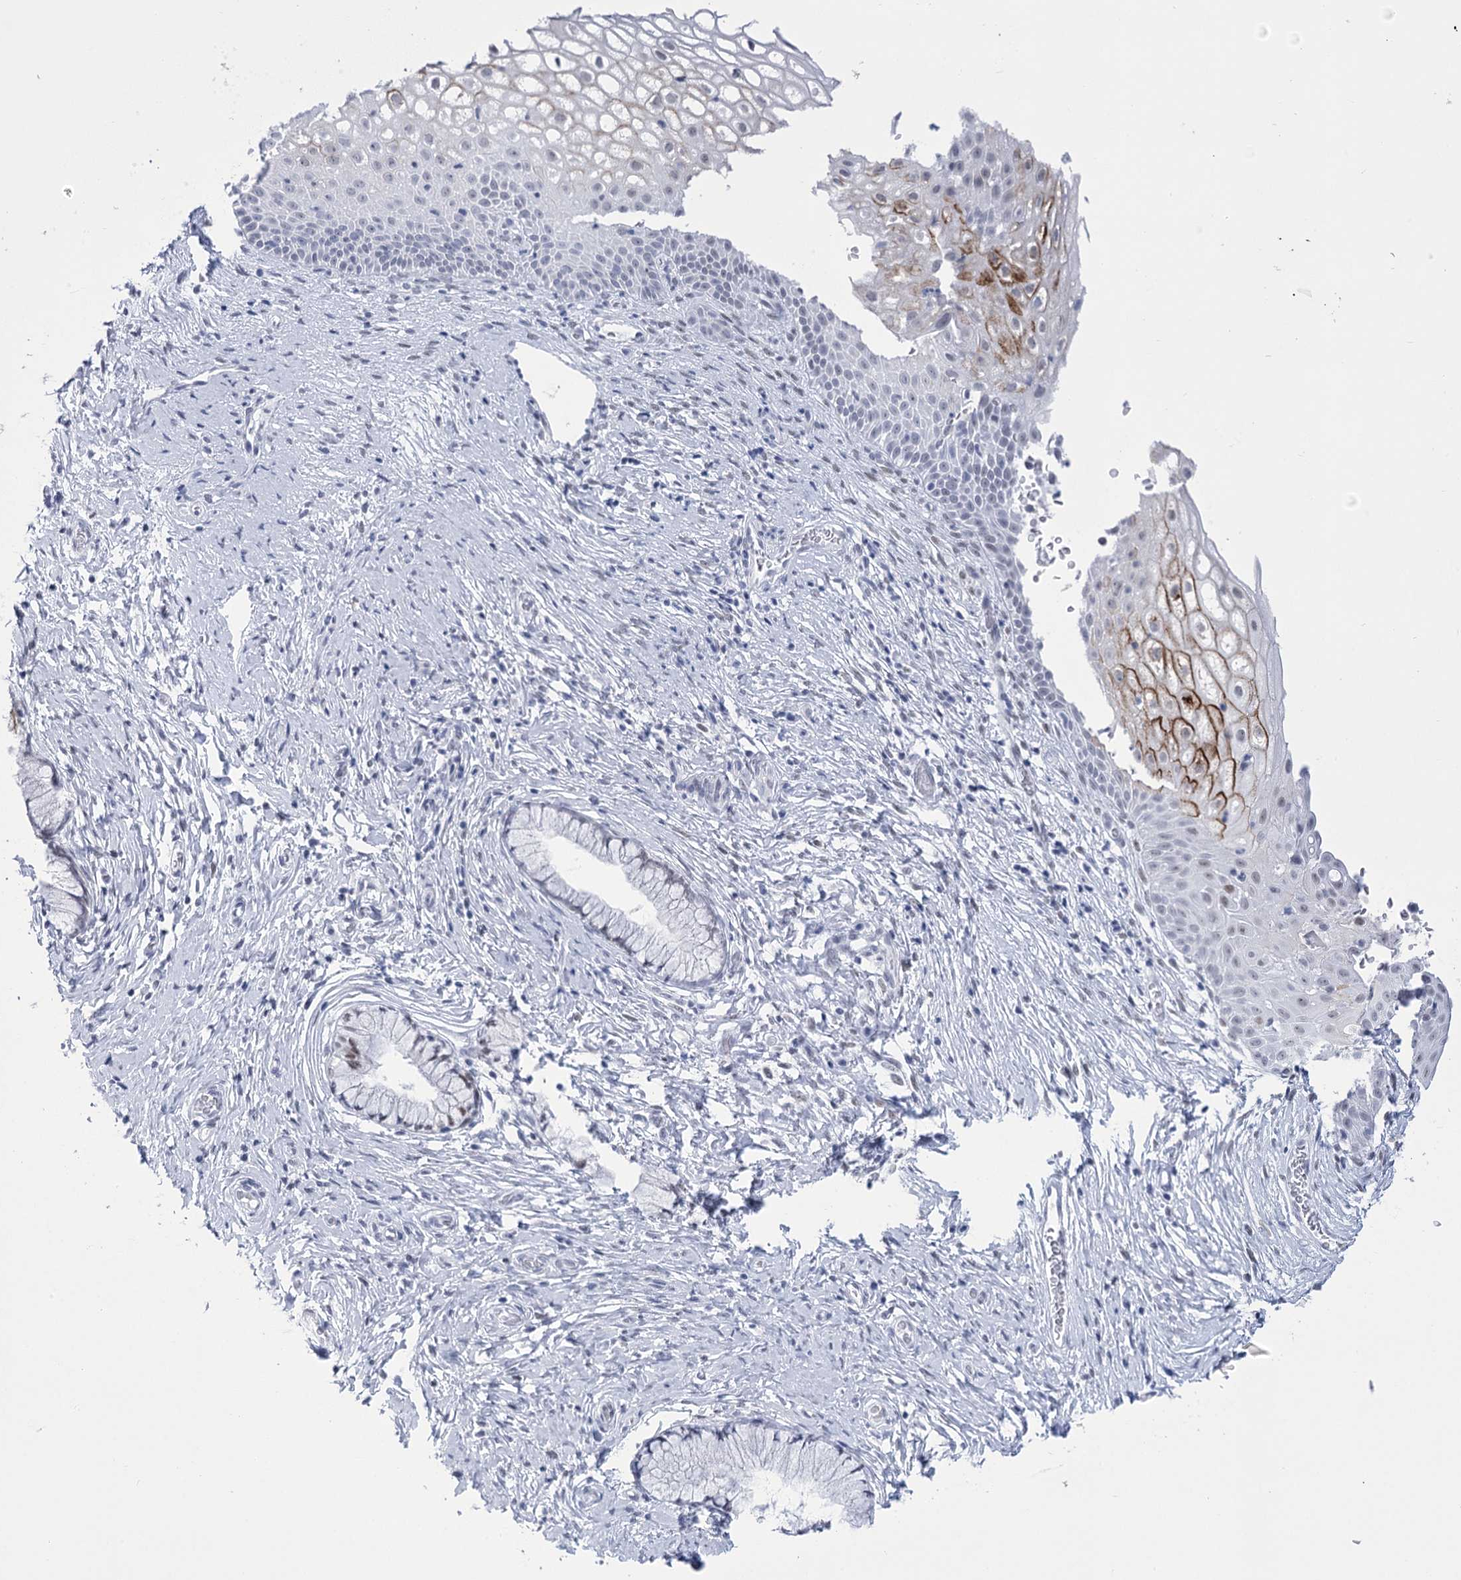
{"staining": {"intensity": "negative", "quantity": "none", "location": "none"}, "tissue": "cervix", "cell_type": "Glandular cells", "image_type": "normal", "snomed": [{"axis": "morphology", "description": "Normal tissue, NOS"}, {"axis": "topography", "description": "Cervix"}], "caption": "DAB immunohistochemical staining of unremarkable cervix exhibits no significant positivity in glandular cells. (Brightfield microscopy of DAB immunohistochemistry at high magnification).", "gene": "HORMAD1", "patient": {"sex": "female", "age": 33}}